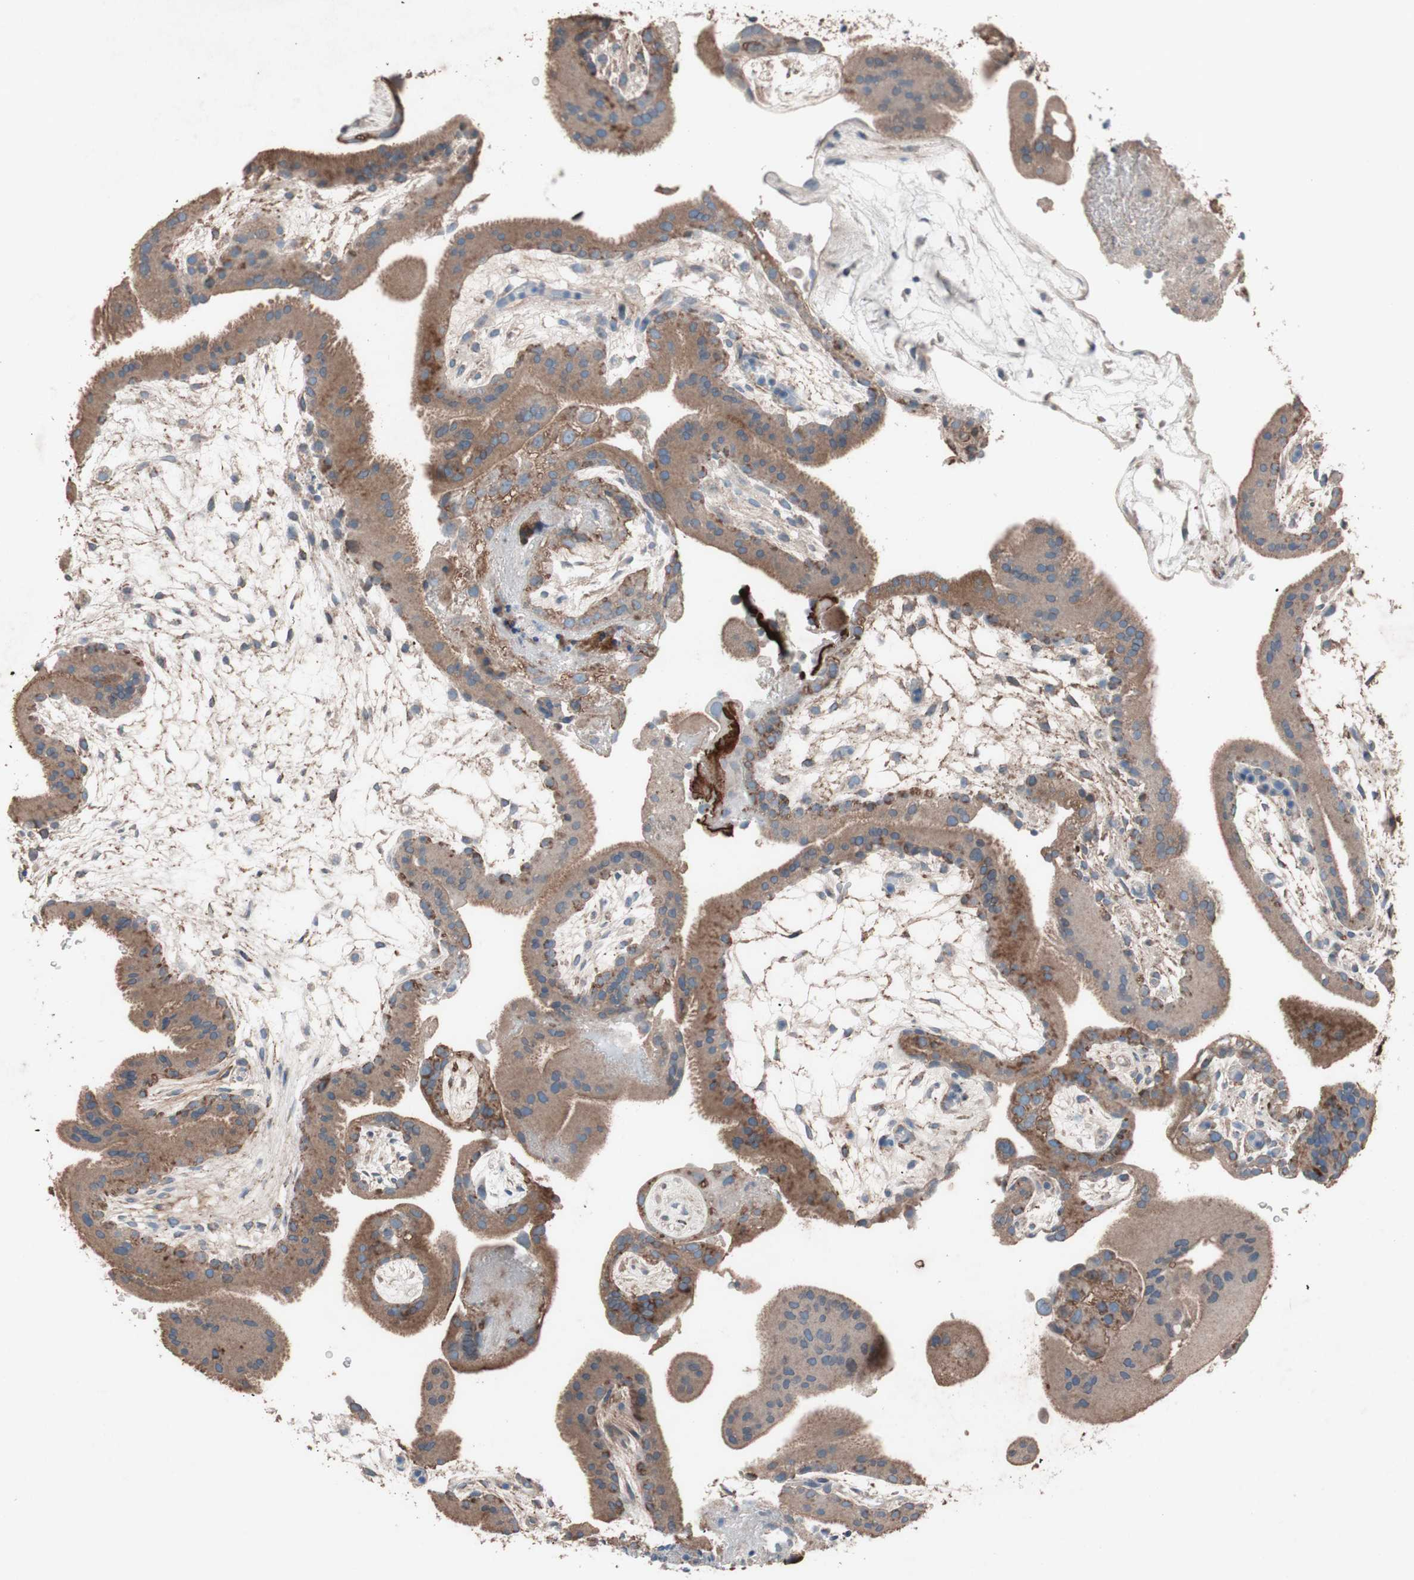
{"staining": {"intensity": "moderate", "quantity": ">75%", "location": "cytoplasmic/membranous"}, "tissue": "placenta", "cell_type": "Trophoblastic cells", "image_type": "normal", "snomed": [{"axis": "morphology", "description": "Normal tissue, NOS"}, {"axis": "topography", "description": "Placenta"}], "caption": "DAB immunohistochemical staining of normal placenta exhibits moderate cytoplasmic/membranous protein positivity in approximately >75% of trophoblastic cells. (DAB (3,3'-diaminobenzidine) = brown stain, brightfield microscopy at high magnification).", "gene": "GRB7", "patient": {"sex": "female", "age": 19}}